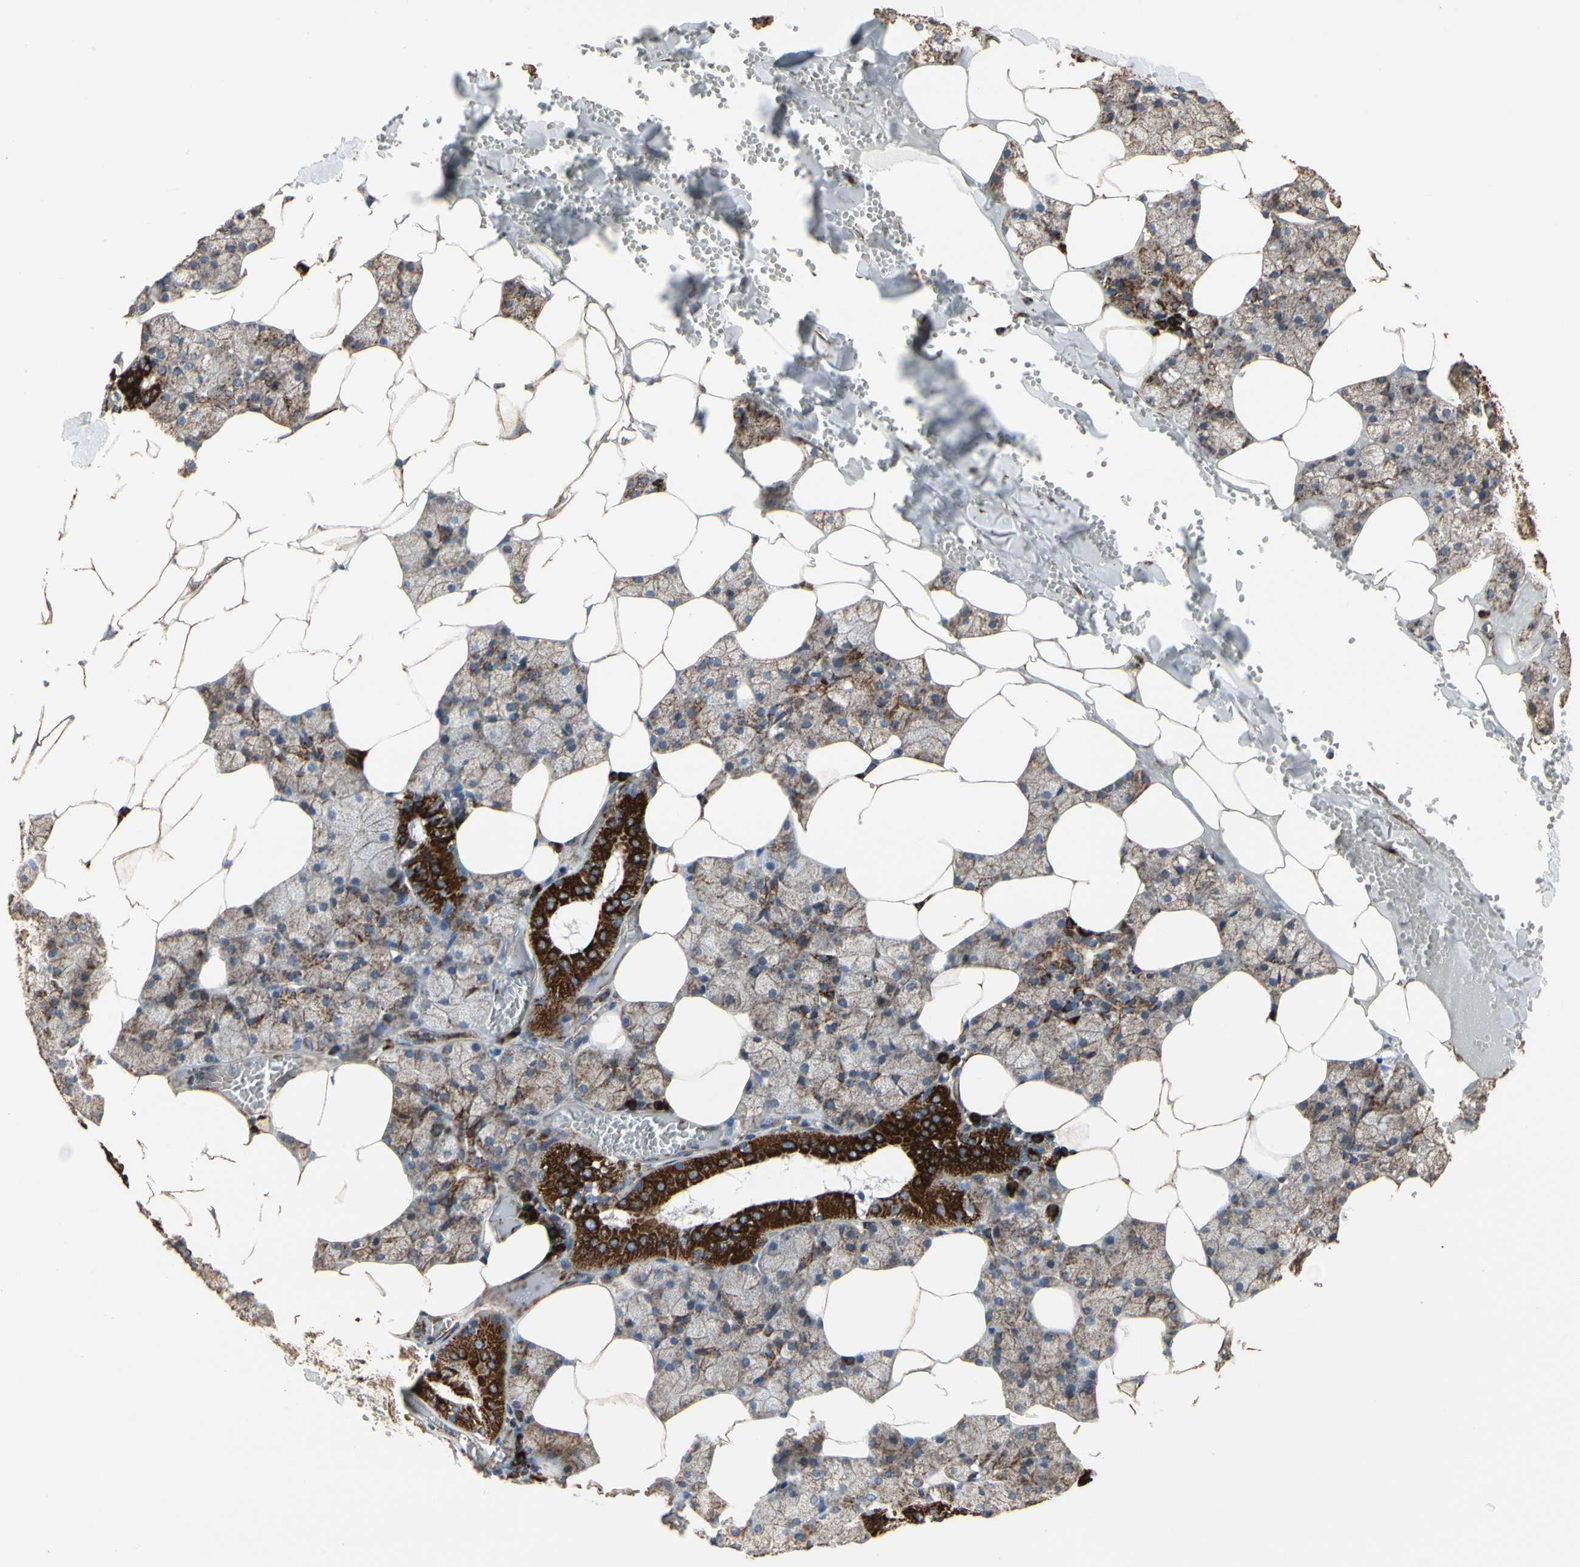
{"staining": {"intensity": "strong", "quantity": "25%-75%", "location": "cytoplasmic/membranous"}, "tissue": "salivary gland", "cell_type": "Glandular cells", "image_type": "normal", "snomed": [{"axis": "morphology", "description": "Normal tissue, NOS"}, {"axis": "topography", "description": "Salivary gland"}], "caption": "Immunohistochemical staining of benign salivary gland displays strong cytoplasmic/membranous protein expression in about 25%-75% of glandular cells. The protein is stained brown, and the nuclei are stained in blue (DAB IHC with brightfield microscopy, high magnification).", "gene": "TUBA1A", "patient": {"sex": "male", "age": 62}}